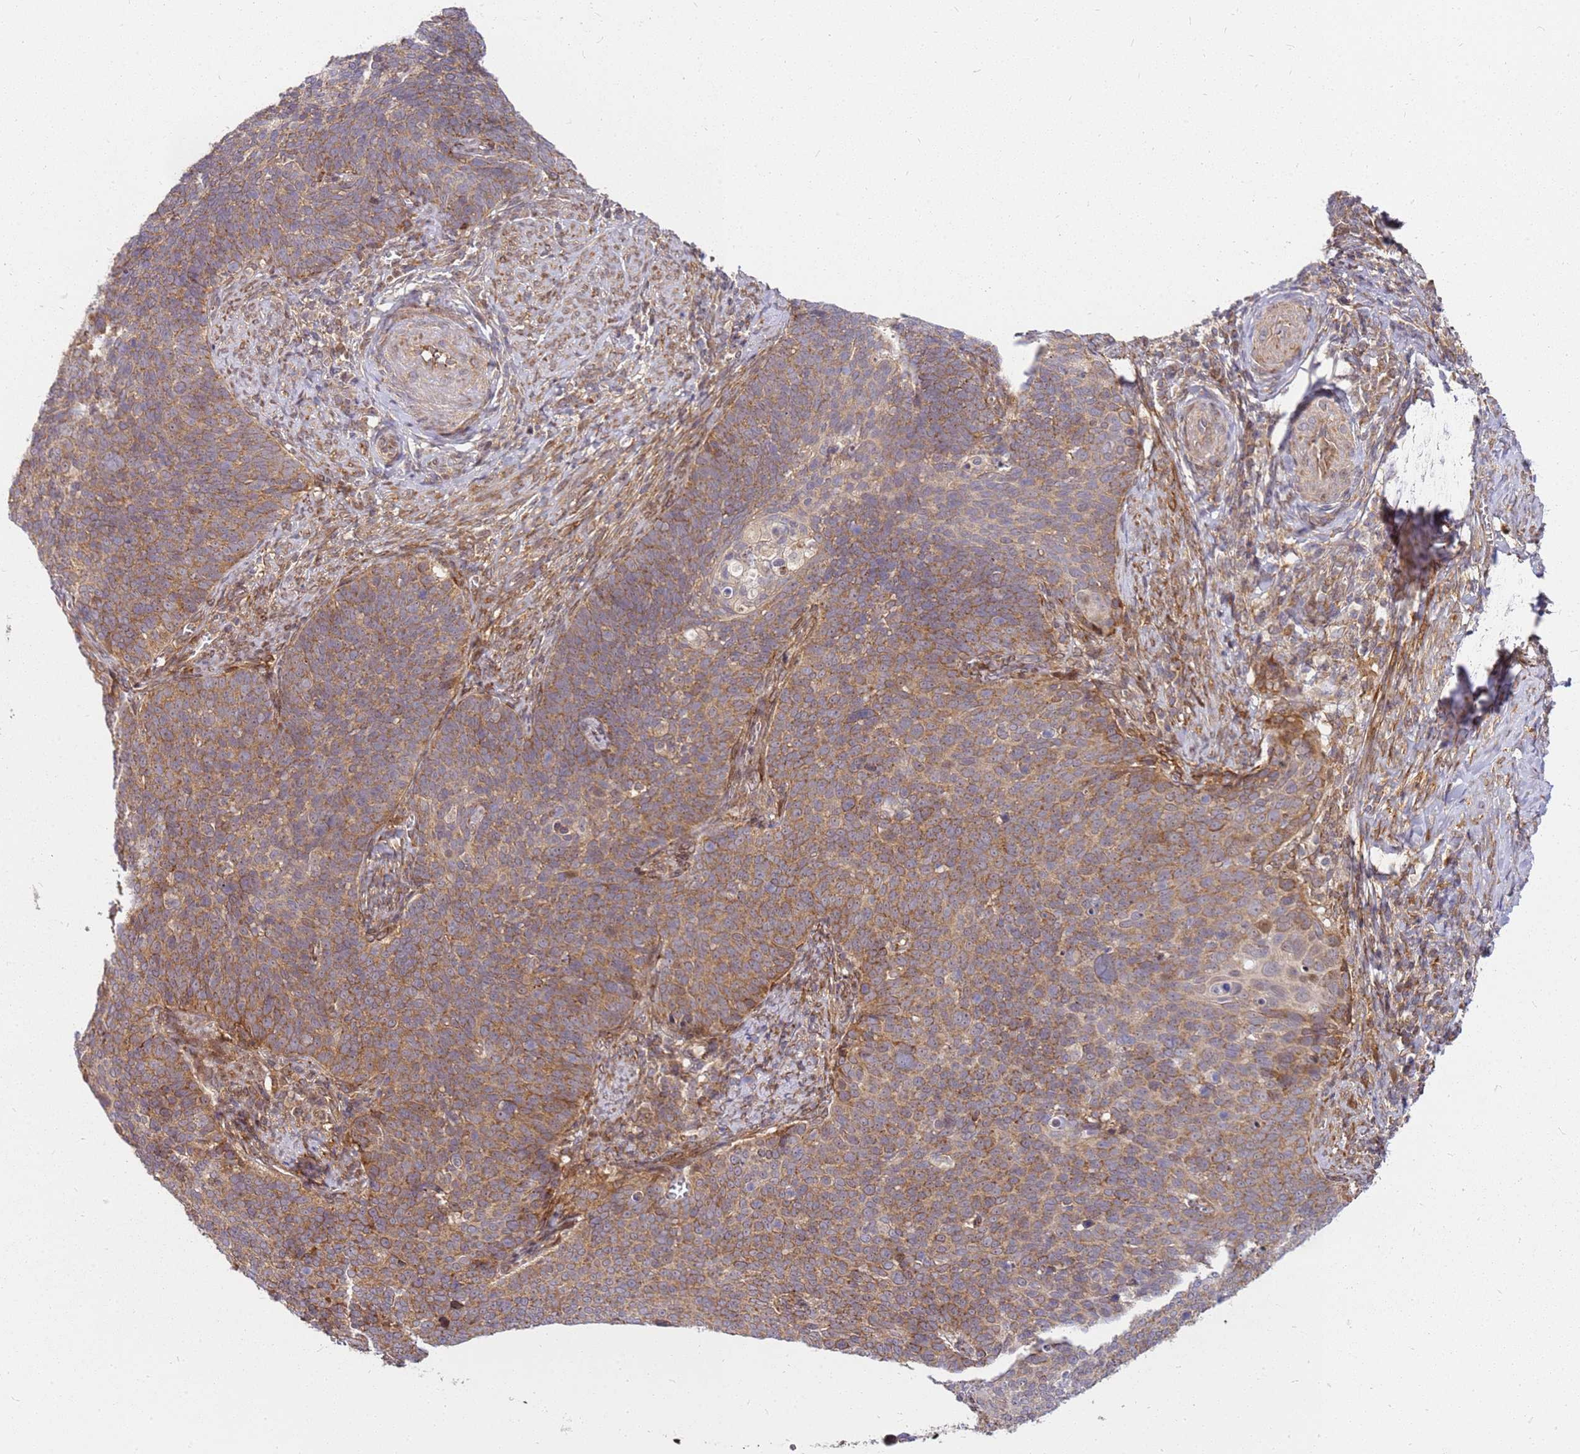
{"staining": {"intensity": "moderate", "quantity": ">75%", "location": "cytoplasmic/membranous"}, "tissue": "cervical cancer", "cell_type": "Tumor cells", "image_type": "cancer", "snomed": [{"axis": "morphology", "description": "Normal tissue, NOS"}, {"axis": "morphology", "description": "Squamous cell carcinoma, NOS"}, {"axis": "topography", "description": "Cervix"}], "caption": "Immunohistochemical staining of human squamous cell carcinoma (cervical) displays medium levels of moderate cytoplasmic/membranous protein staining in about >75% of tumor cells. (DAB IHC, brown staining for protein, blue staining for nuclei).", "gene": "CCDC159", "patient": {"sex": "female", "age": 39}}